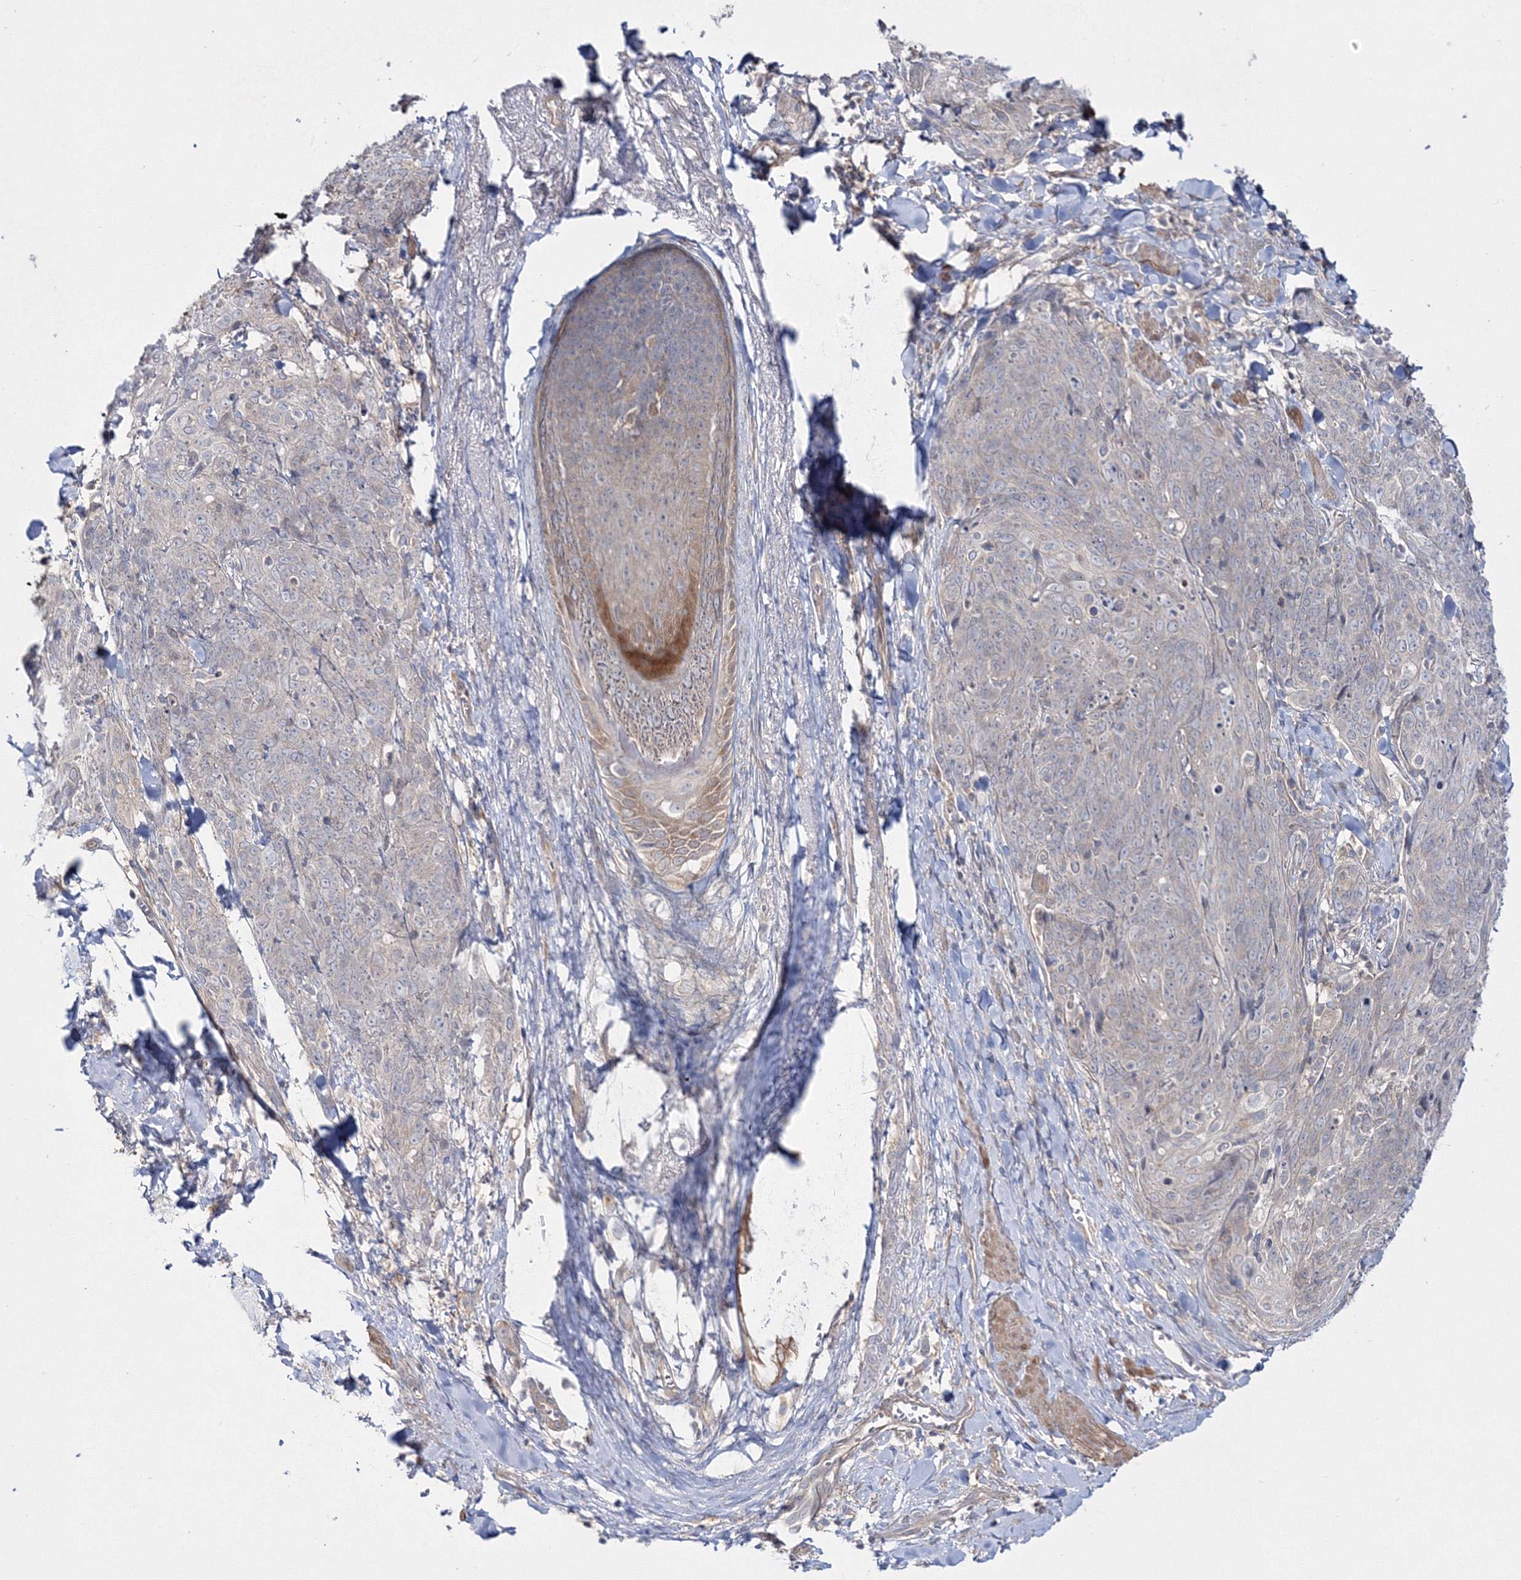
{"staining": {"intensity": "negative", "quantity": "none", "location": "none"}, "tissue": "skin cancer", "cell_type": "Tumor cells", "image_type": "cancer", "snomed": [{"axis": "morphology", "description": "Squamous cell carcinoma, NOS"}, {"axis": "topography", "description": "Skin"}, {"axis": "topography", "description": "Vulva"}], "caption": "IHC of human squamous cell carcinoma (skin) displays no staining in tumor cells.", "gene": "IPMK", "patient": {"sex": "female", "age": 85}}